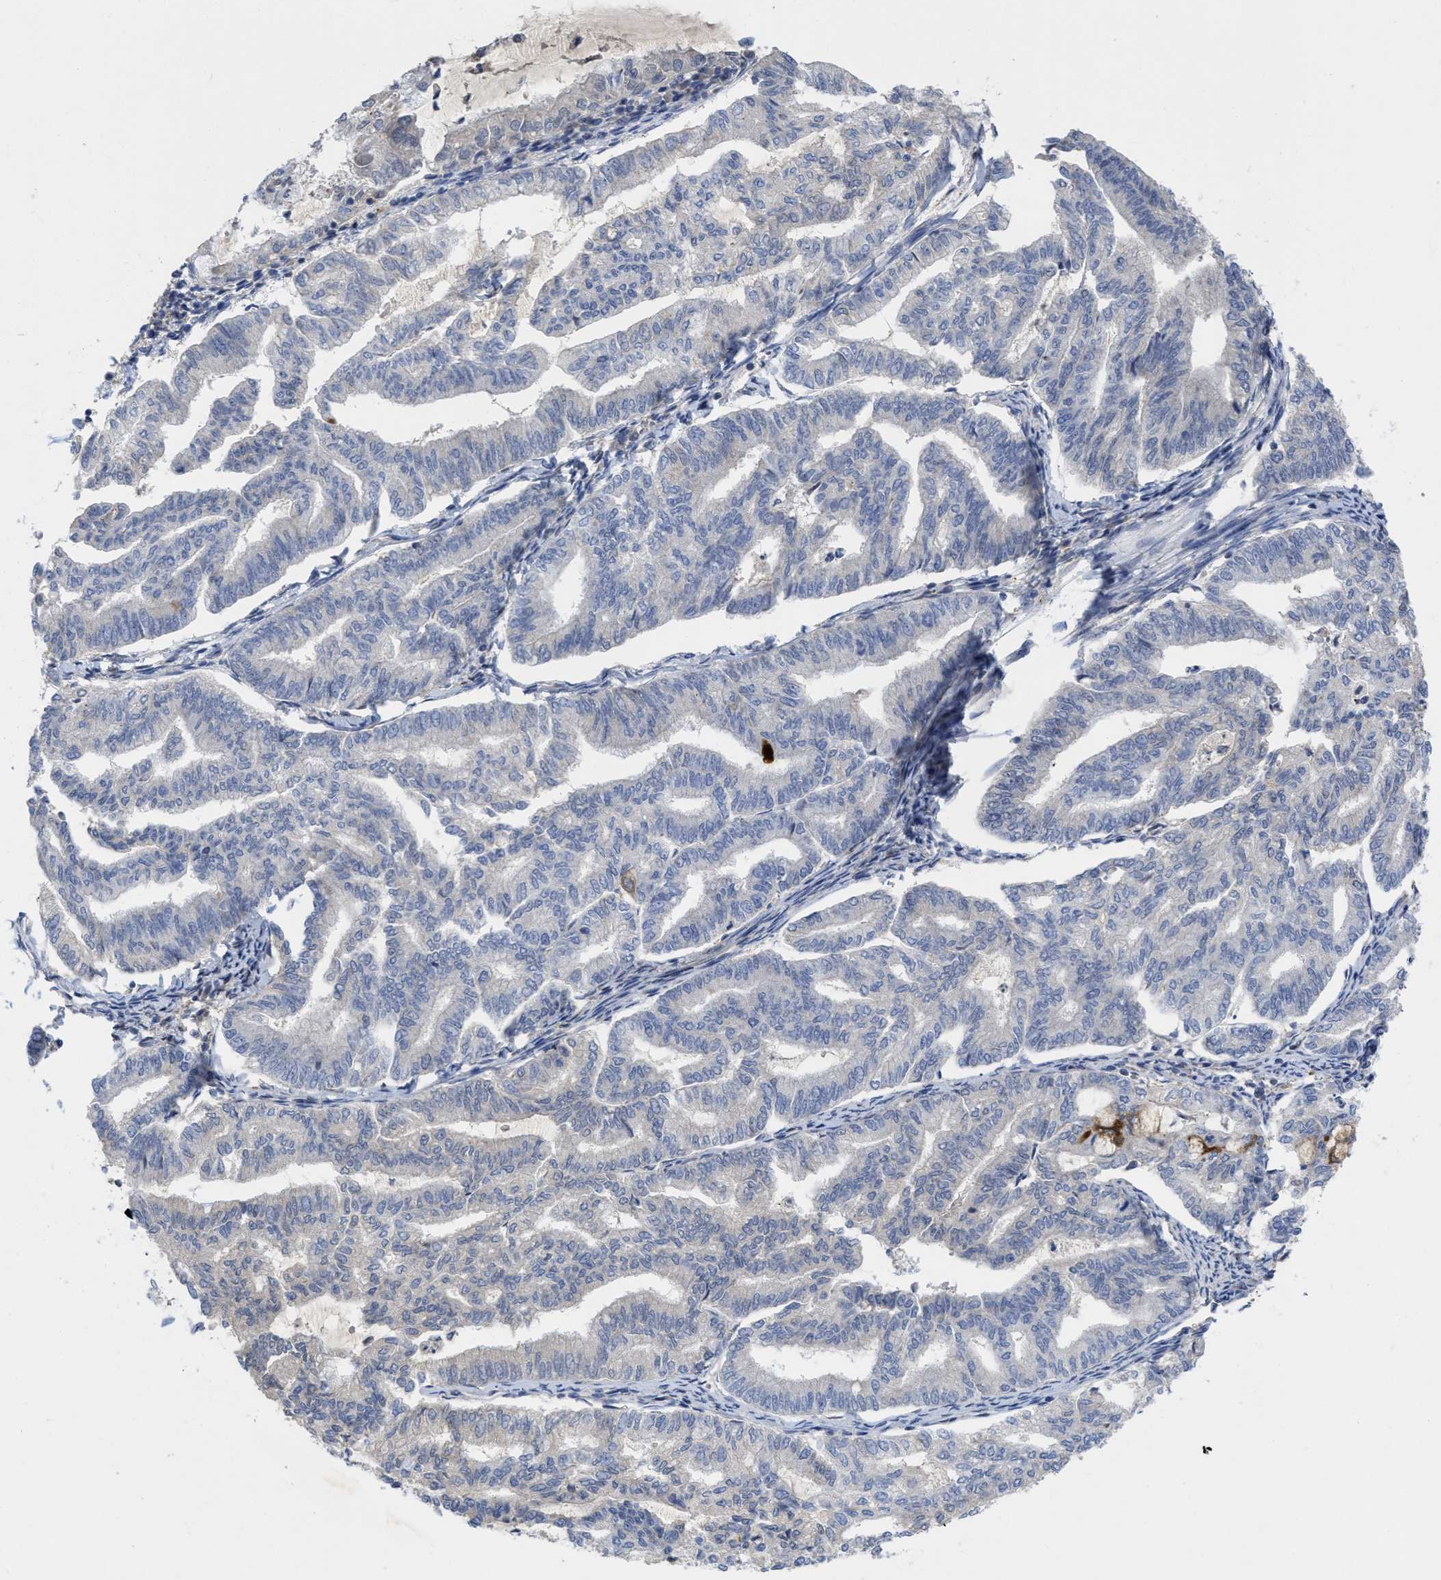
{"staining": {"intensity": "negative", "quantity": "none", "location": "none"}, "tissue": "endometrial cancer", "cell_type": "Tumor cells", "image_type": "cancer", "snomed": [{"axis": "morphology", "description": "Adenocarcinoma, NOS"}, {"axis": "topography", "description": "Endometrium"}], "caption": "High magnification brightfield microscopy of endometrial adenocarcinoma stained with DAB (3,3'-diaminobenzidine) (brown) and counterstained with hematoxylin (blue): tumor cells show no significant expression.", "gene": "ARHGEF26", "patient": {"sex": "female", "age": 79}}